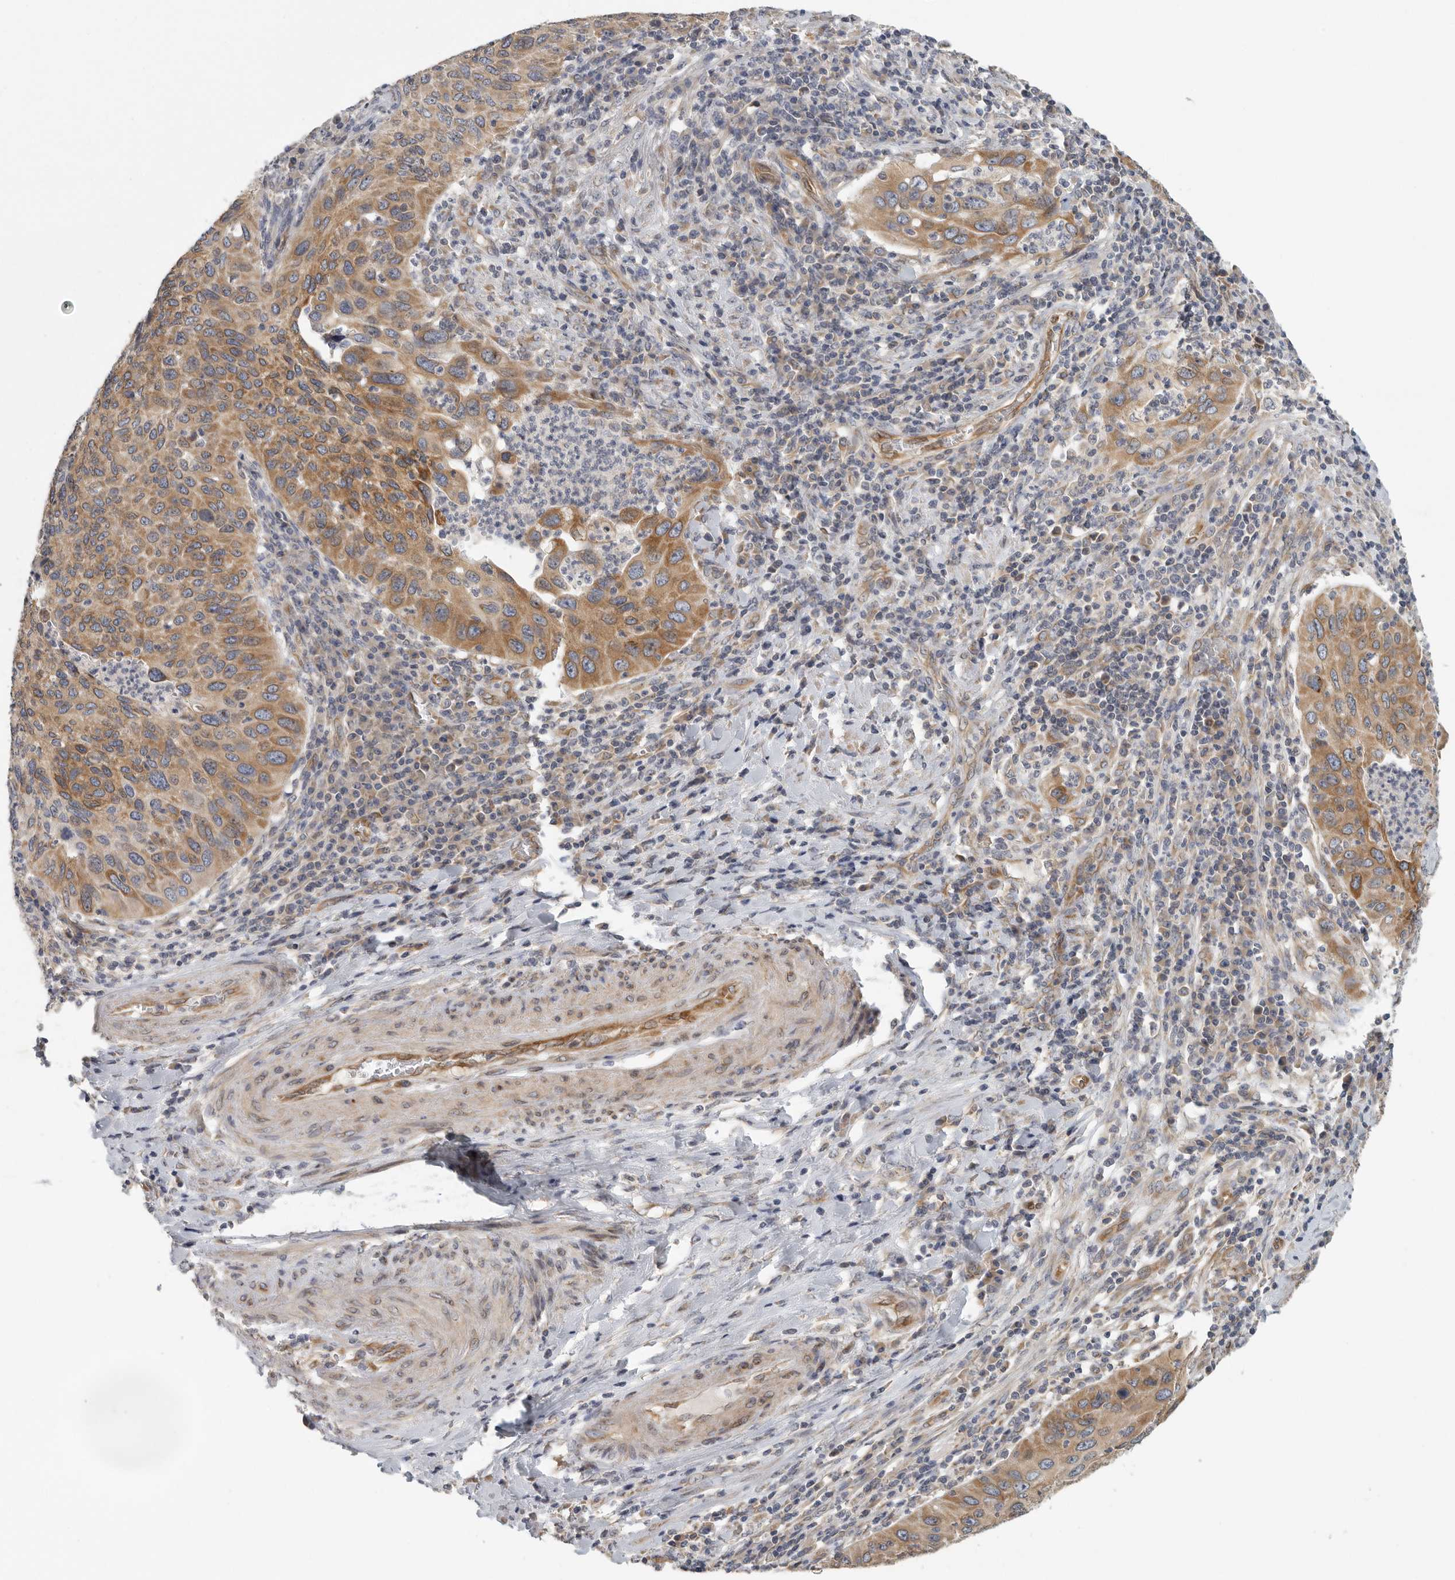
{"staining": {"intensity": "moderate", "quantity": ">75%", "location": "cytoplasmic/membranous"}, "tissue": "cervical cancer", "cell_type": "Tumor cells", "image_type": "cancer", "snomed": [{"axis": "morphology", "description": "Squamous cell carcinoma, NOS"}, {"axis": "topography", "description": "Cervix"}], "caption": "Protein staining by immunohistochemistry displays moderate cytoplasmic/membranous staining in about >75% of tumor cells in cervical cancer.", "gene": "BCAP29", "patient": {"sex": "female", "age": 38}}